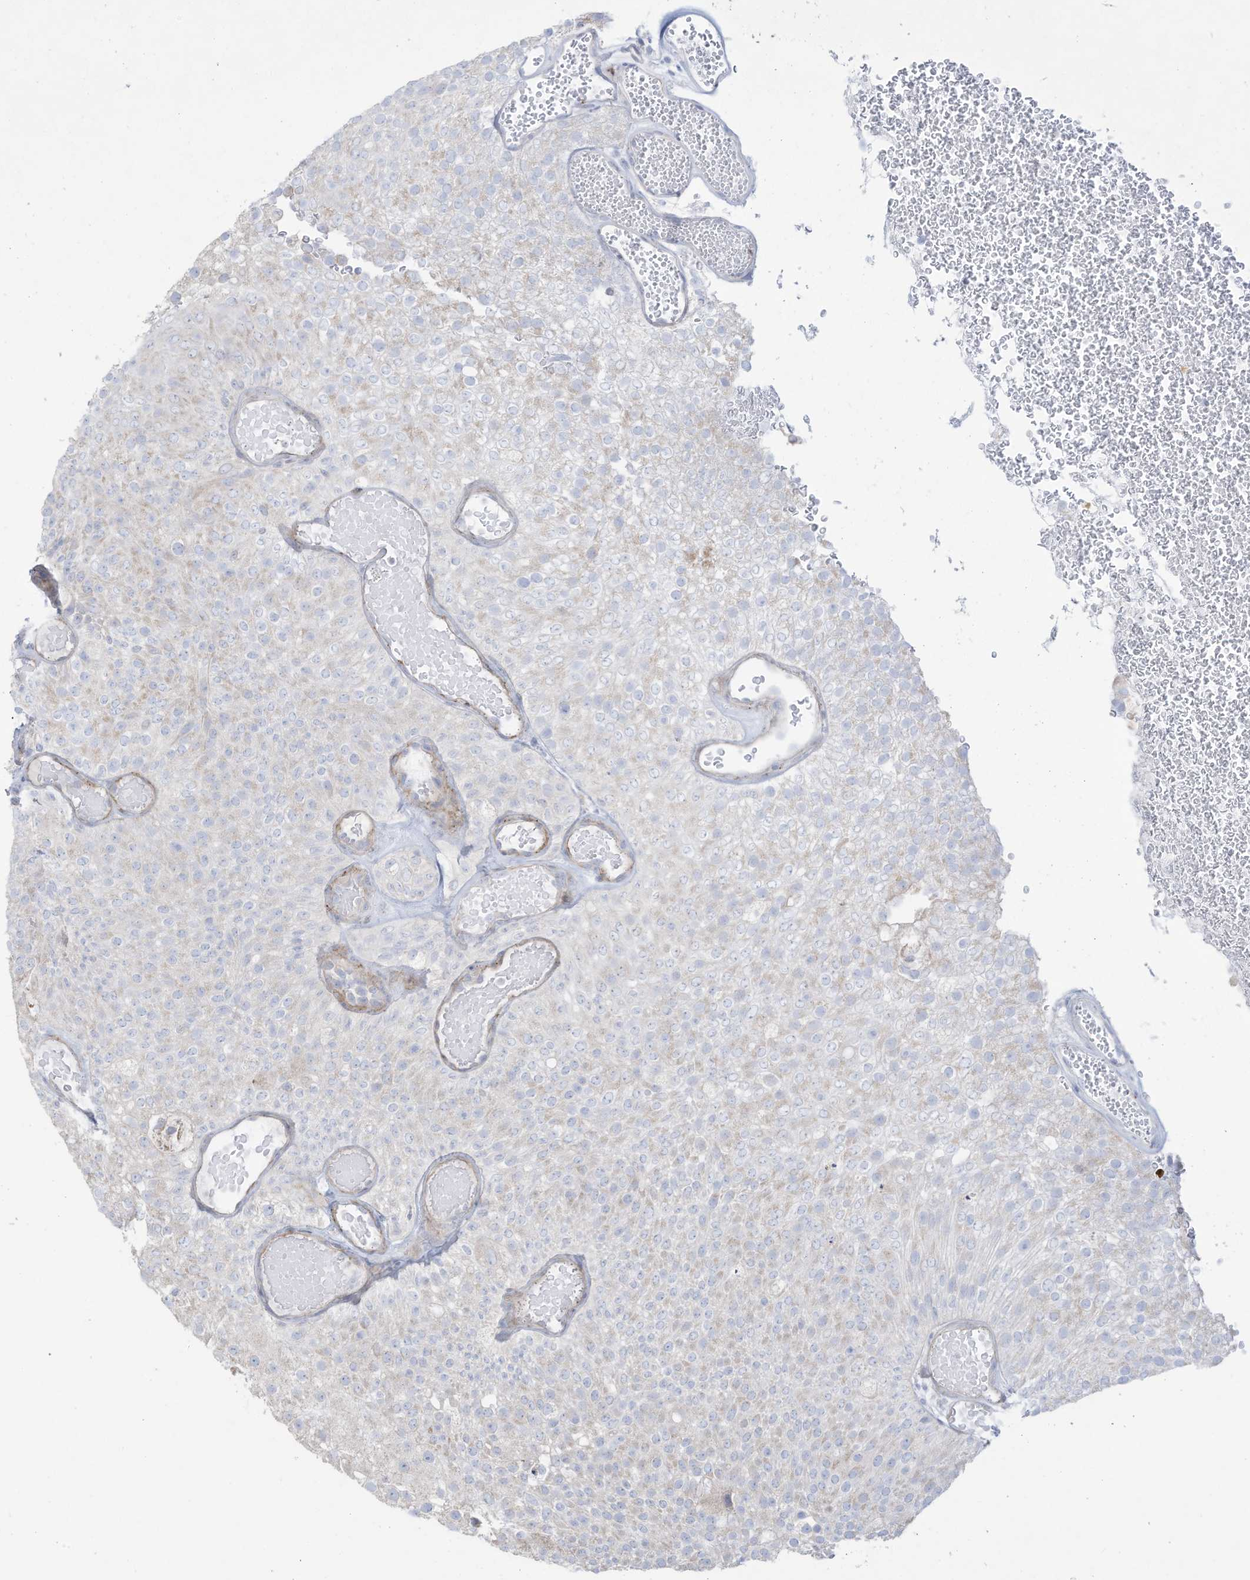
{"staining": {"intensity": "negative", "quantity": "none", "location": "none"}, "tissue": "urothelial cancer", "cell_type": "Tumor cells", "image_type": "cancer", "snomed": [{"axis": "morphology", "description": "Urothelial carcinoma, Low grade"}, {"axis": "topography", "description": "Urinary bladder"}], "caption": "Urothelial cancer stained for a protein using IHC displays no expression tumor cells.", "gene": "THNSL2", "patient": {"sex": "male", "age": 78}}